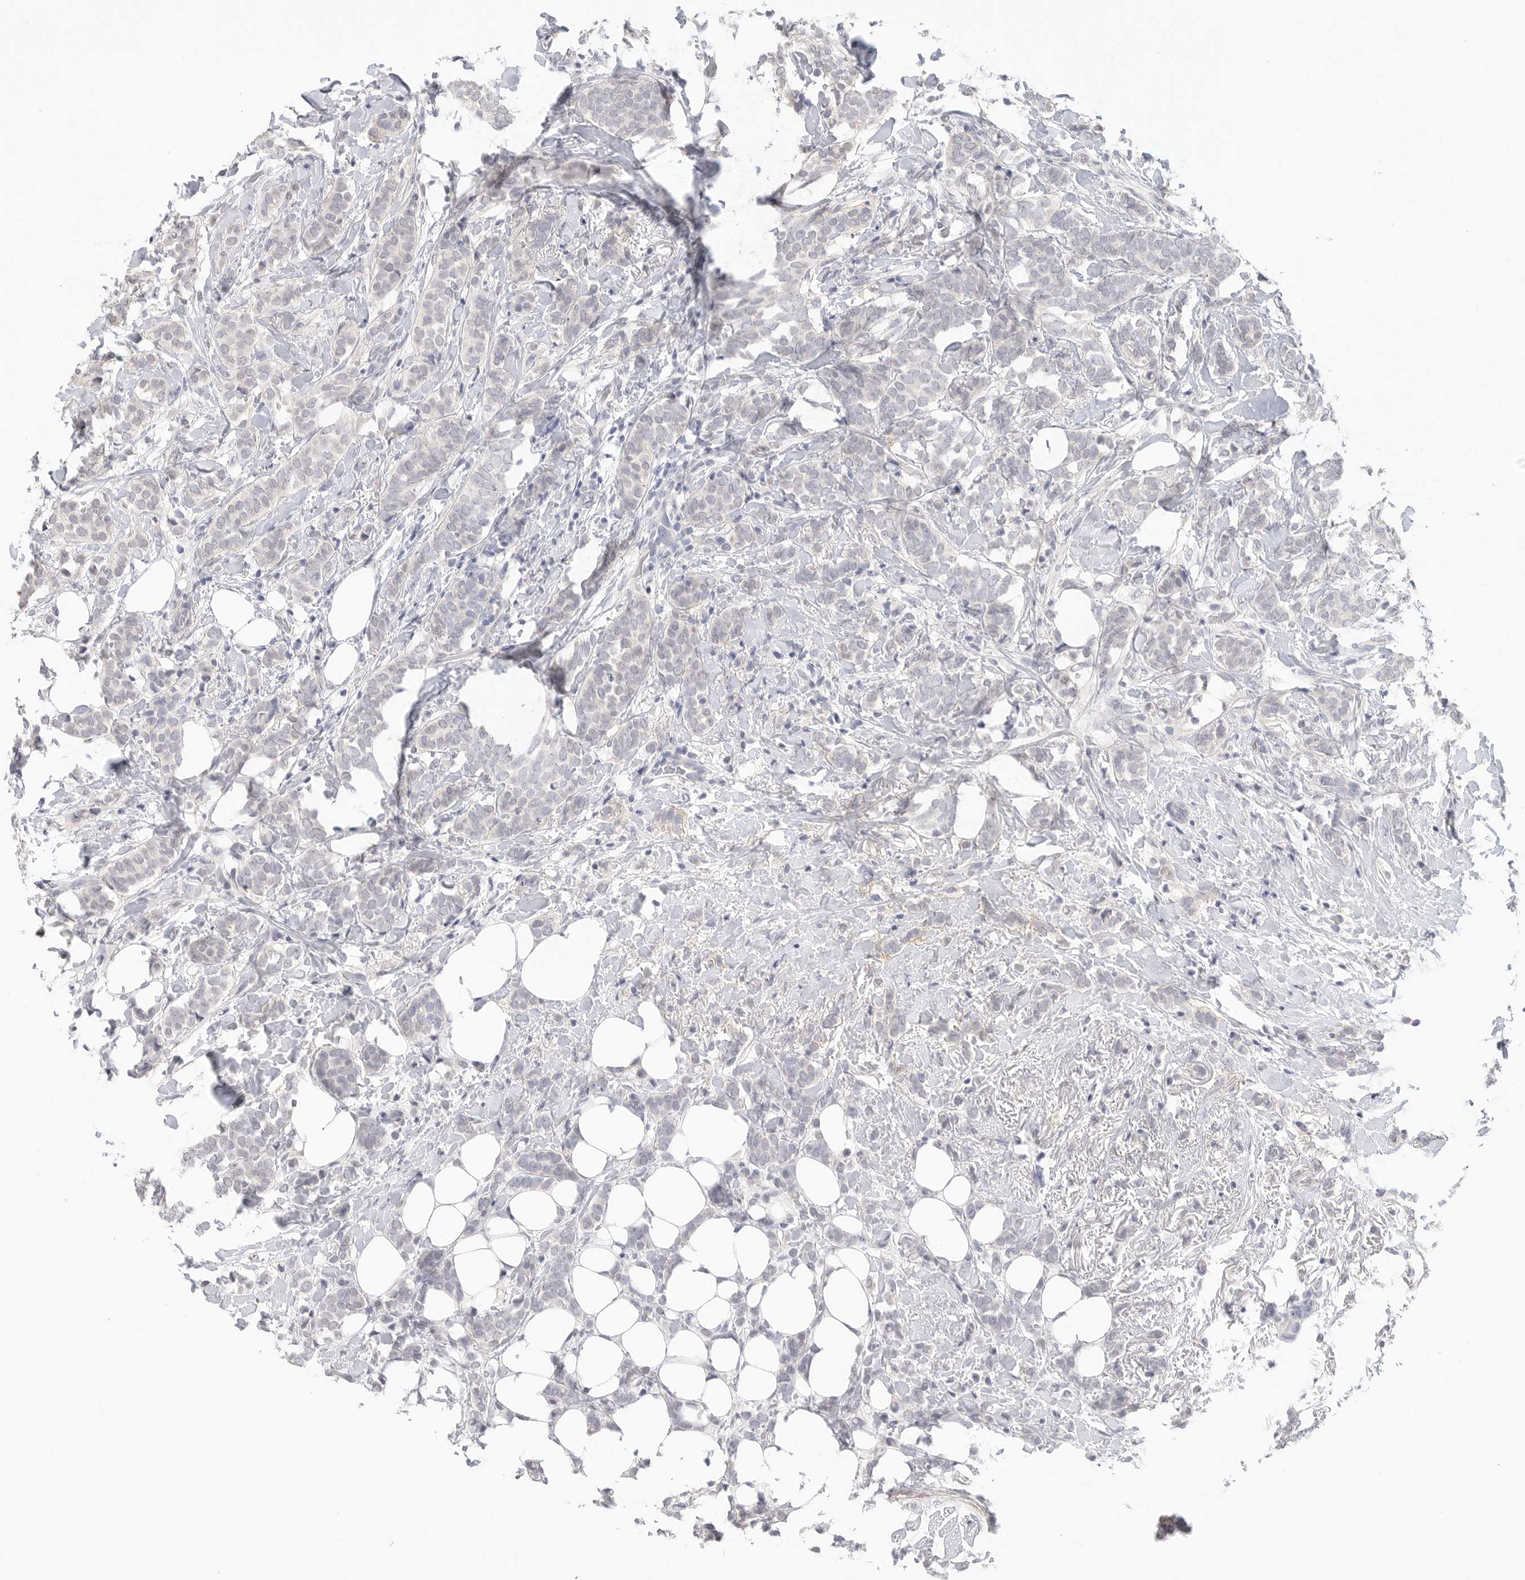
{"staining": {"intensity": "negative", "quantity": "none", "location": "none"}, "tissue": "breast cancer", "cell_type": "Tumor cells", "image_type": "cancer", "snomed": [{"axis": "morphology", "description": "Lobular carcinoma"}, {"axis": "topography", "description": "Breast"}], "caption": "DAB (3,3'-diaminobenzidine) immunohistochemical staining of breast lobular carcinoma demonstrates no significant staining in tumor cells. (DAB IHC with hematoxylin counter stain).", "gene": "FBN2", "patient": {"sex": "female", "age": 50}}